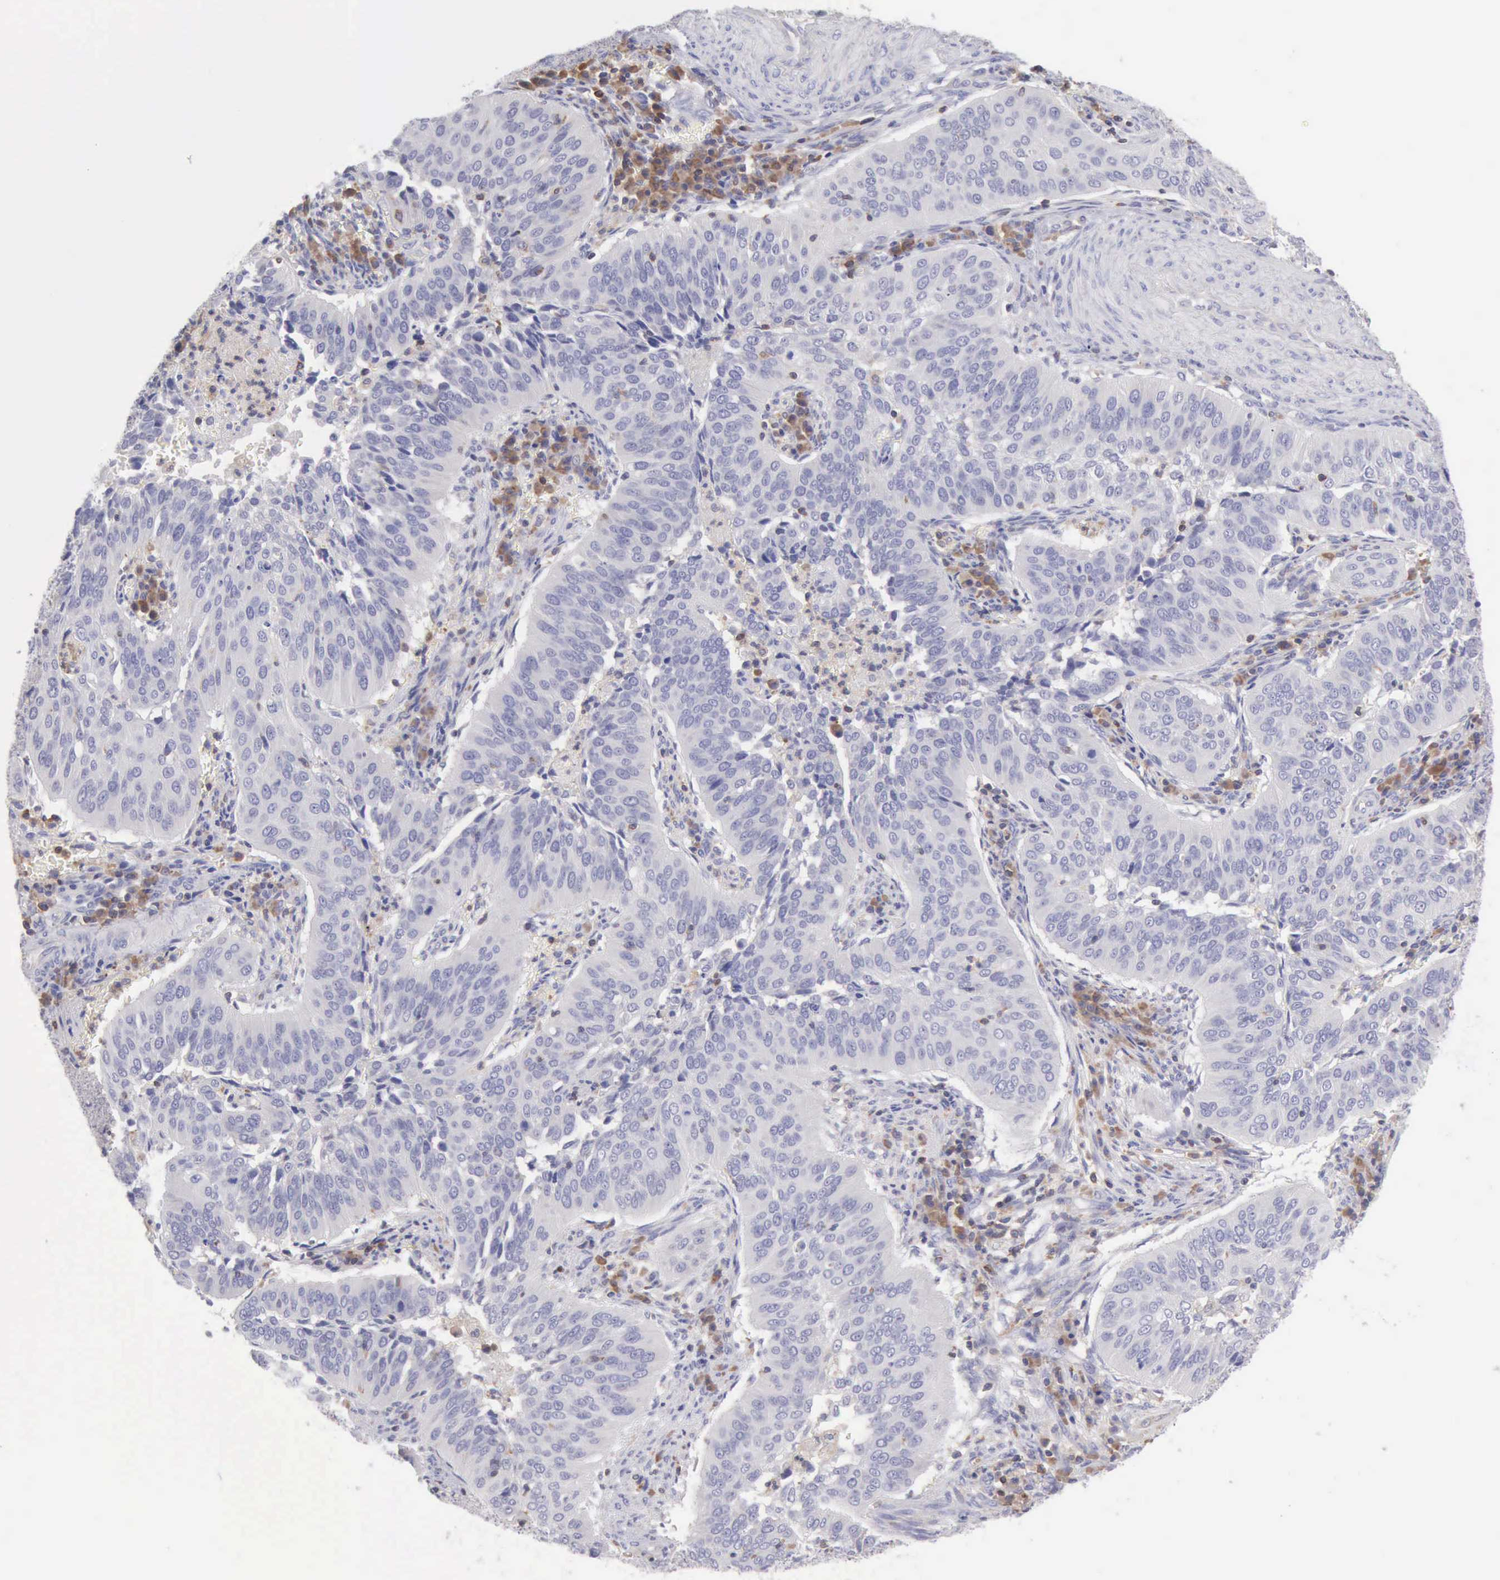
{"staining": {"intensity": "negative", "quantity": "none", "location": "none"}, "tissue": "cervical cancer", "cell_type": "Tumor cells", "image_type": "cancer", "snomed": [{"axis": "morphology", "description": "Squamous cell carcinoma, NOS"}, {"axis": "topography", "description": "Cervix"}], "caption": "Image shows no protein positivity in tumor cells of cervical cancer tissue. (DAB (3,3'-diaminobenzidine) IHC with hematoxylin counter stain).", "gene": "SASH3", "patient": {"sex": "female", "age": 39}}